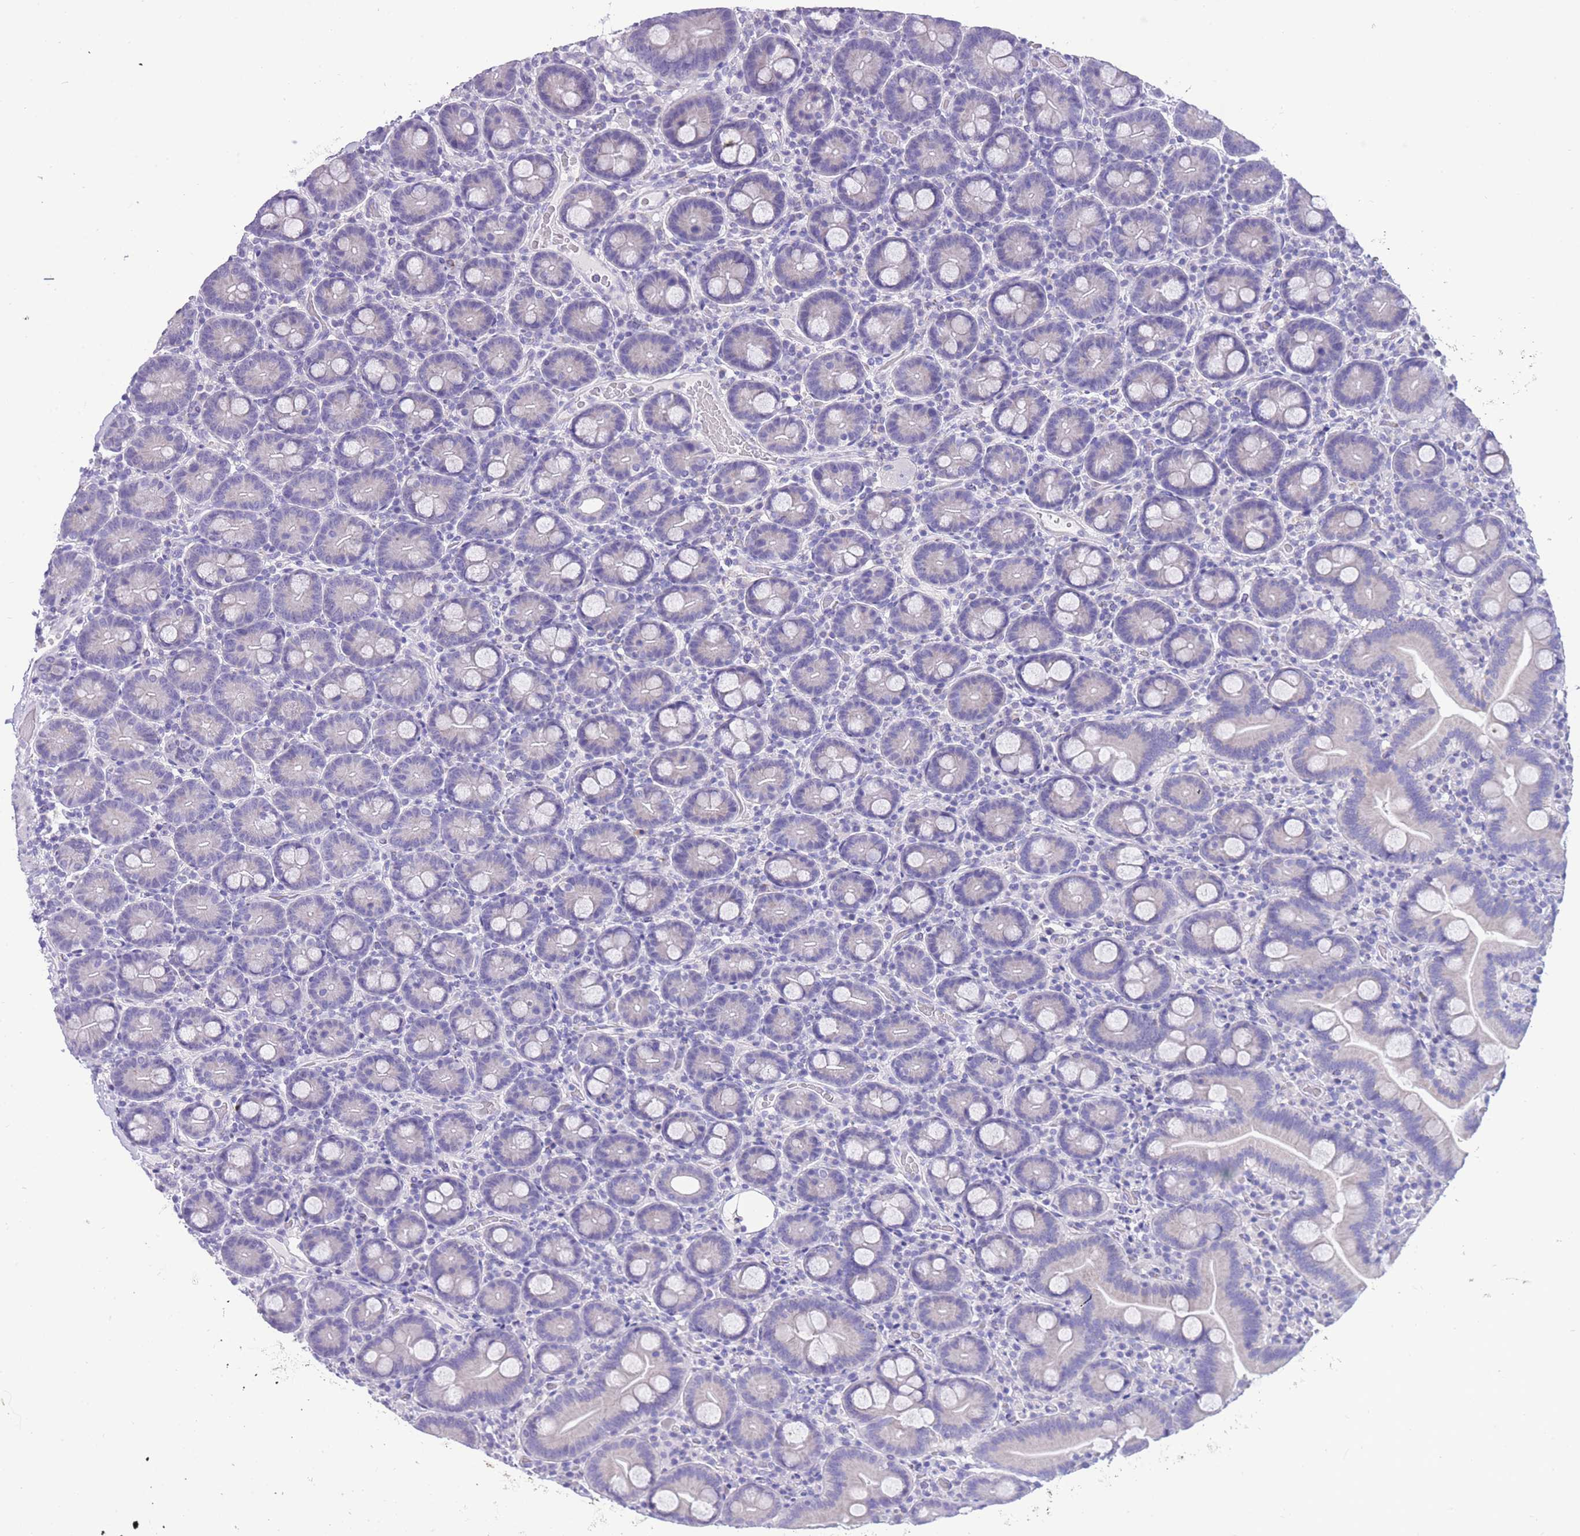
{"staining": {"intensity": "negative", "quantity": "none", "location": "none"}, "tissue": "duodenum", "cell_type": "Glandular cells", "image_type": "normal", "snomed": [{"axis": "morphology", "description": "Normal tissue, NOS"}, {"axis": "topography", "description": "Duodenum"}], "caption": "IHC photomicrograph of normal duodenum: human duodenum stained with DAB demonstrates no significant protein expression in glandular cells. (DAB IHC visualized using brightfield microscopy, high magnification).", "gene": "INTS2", "patient": {"sex": "male", "age": 55}}